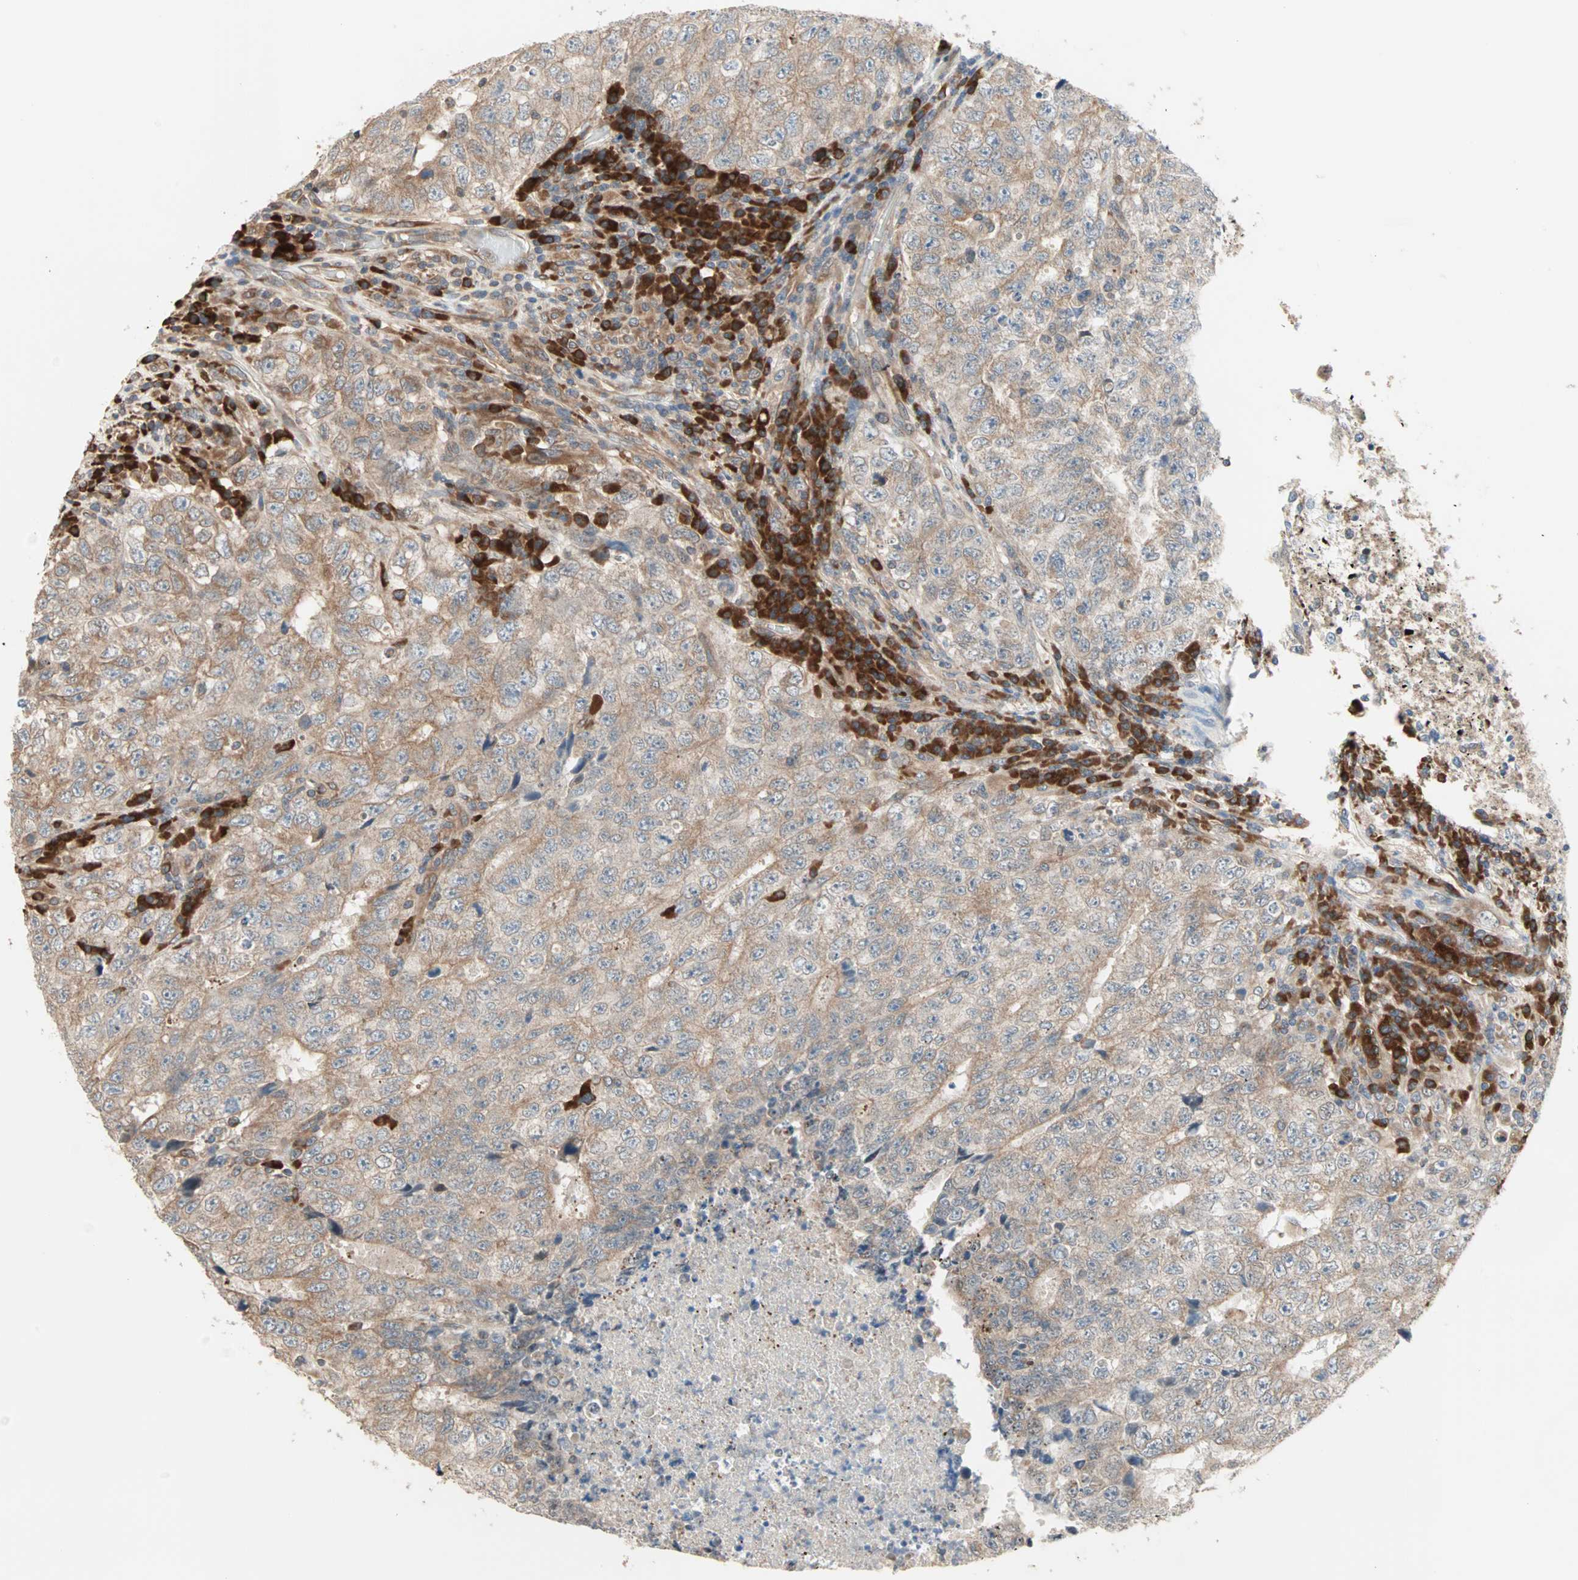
{"staining": {"intensity": "weak", "quantity": ">75%", "location": "cytoplasmic/membranous"}, "tissue": "testis cancer", "cell_type": "Tumor cells", "image_type": "cancer", "snomed": [{"axis": "morphology", "description": "Necrosis, NOS"}, {"axis": "morphology", "description": "Carcinoma, Embryonal, NOS"}, {"axis": "topography", "description": "Testis"}], "caption": "Immunohistochemistry photomicrograph of testis cancer (embryonal carcinoma) stained for a protein (brown), which shows low levels of weak cytoplasmic/membranous positivity in approximately >75% of tumor cells.", "gene": "SAR1A", "patient": {"sex": "male", "age": 19}}